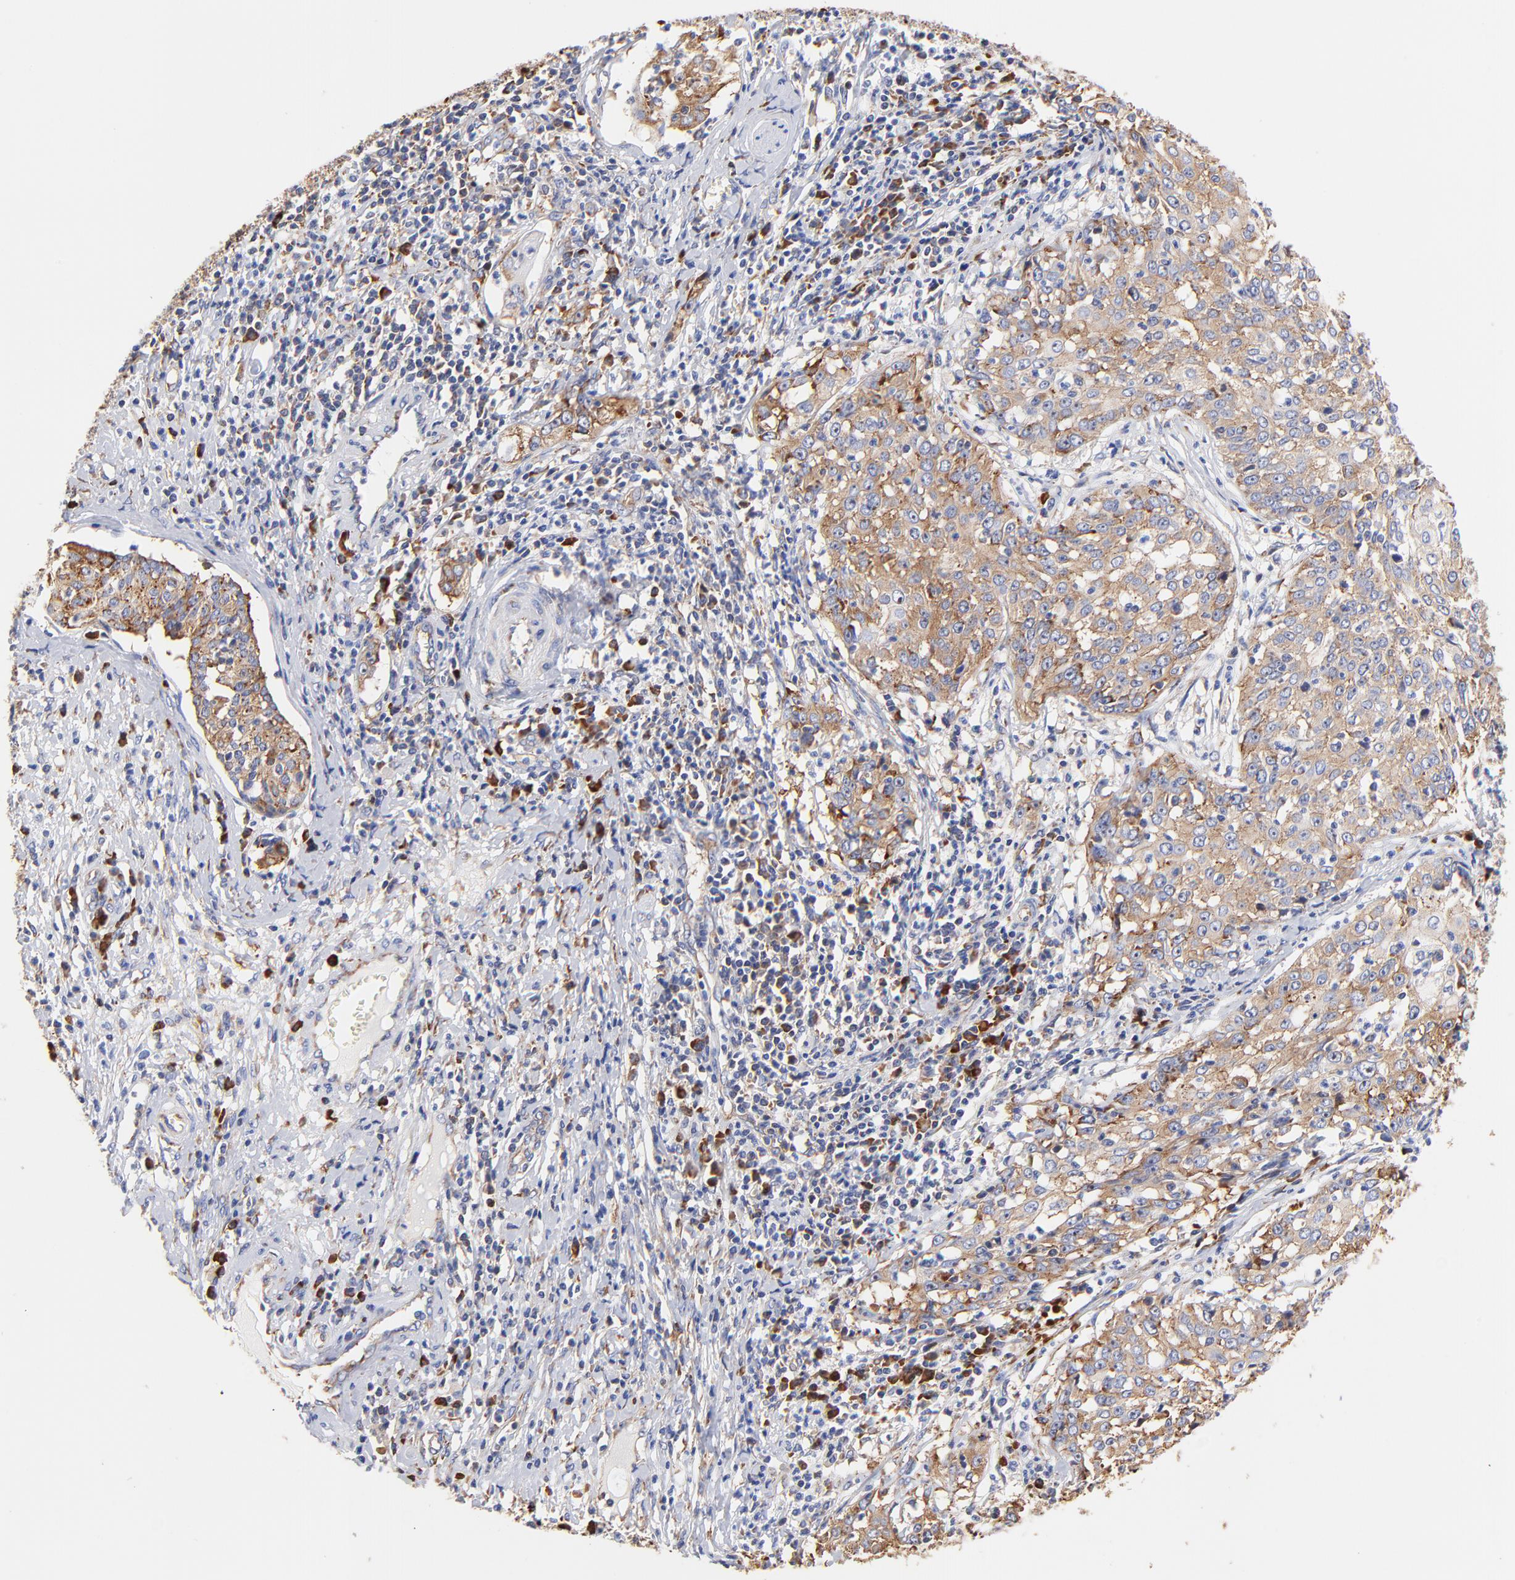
{"staining": {"intensity": "moderate", "quantity": ">75%", "location": "cytoplasmic/membranous"}, "tissue": "cervical cancer", "cell_type": "Tumor cells", "image_type": "cancer", "snomed": [{"axis": "morphology", "description": "Squamous cell carcinoma, NOS"}, {"axis": "topography", "description": "Cervix"}], "caption": "Protein analysis of squamous cell carcinoma (cervical) tissue displays moderate cytoplasmic/membranous staining in approximately >75% of tumor cells.", "gene": "RPL27", "patient": {"sex": "female", "age": 39}}